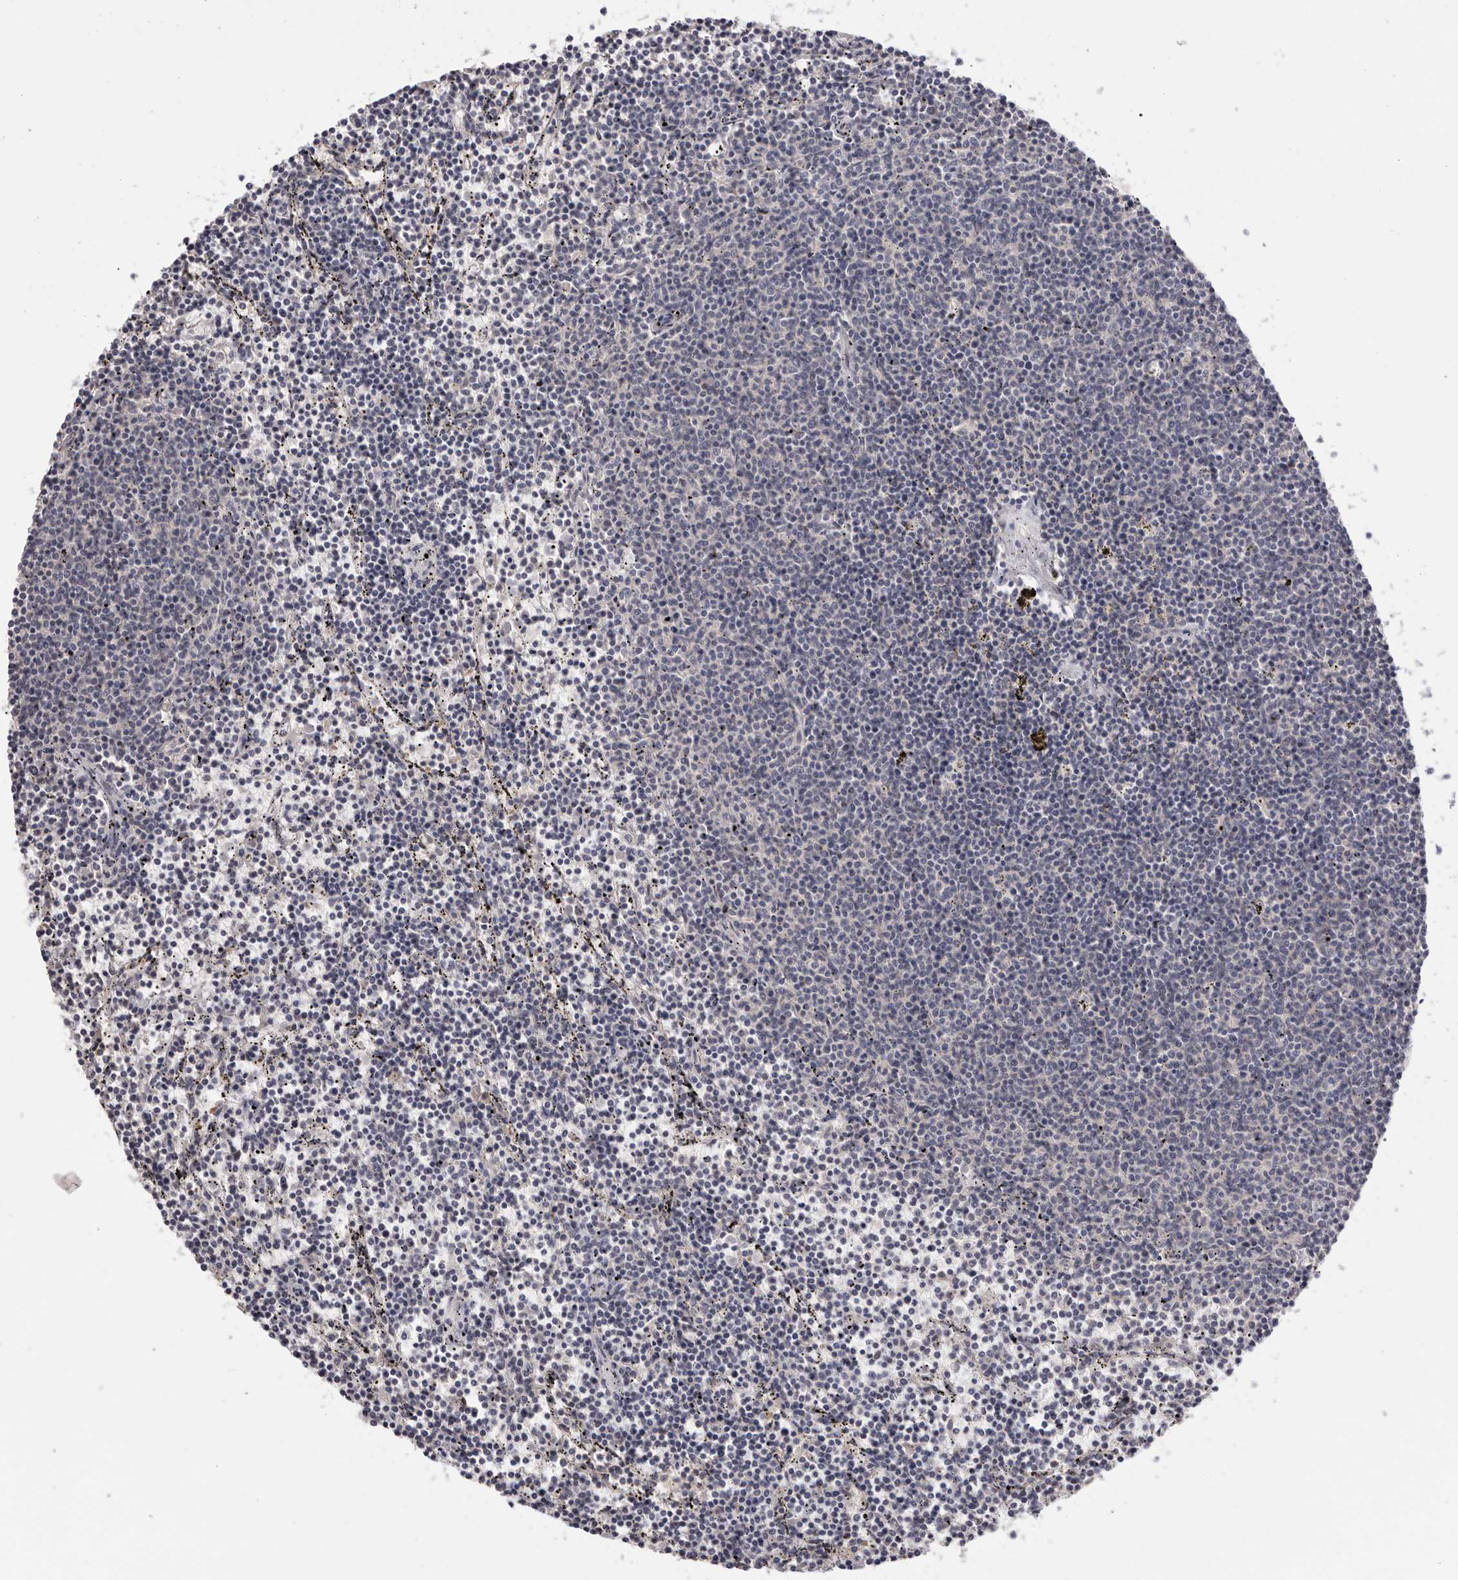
{"staining": {"intensity": "negative", "quantity": "none", "location": "none"}, "tissue": "lymphoma", "cell_type": "Tumor cells", "image_type": "cancer", "snomed": [{"axis": "morphology", "description": "Malignant lymphoma, non-Hodgkin's type, Low grade"}, {"axis": "topography", "description": "Spleen"}], "caption": "The micrograph demonstrates no significant expression in tumor cells of lymphoma.", "gene": "DOP1A", "patient": {"sex": "female", "age": 50}}